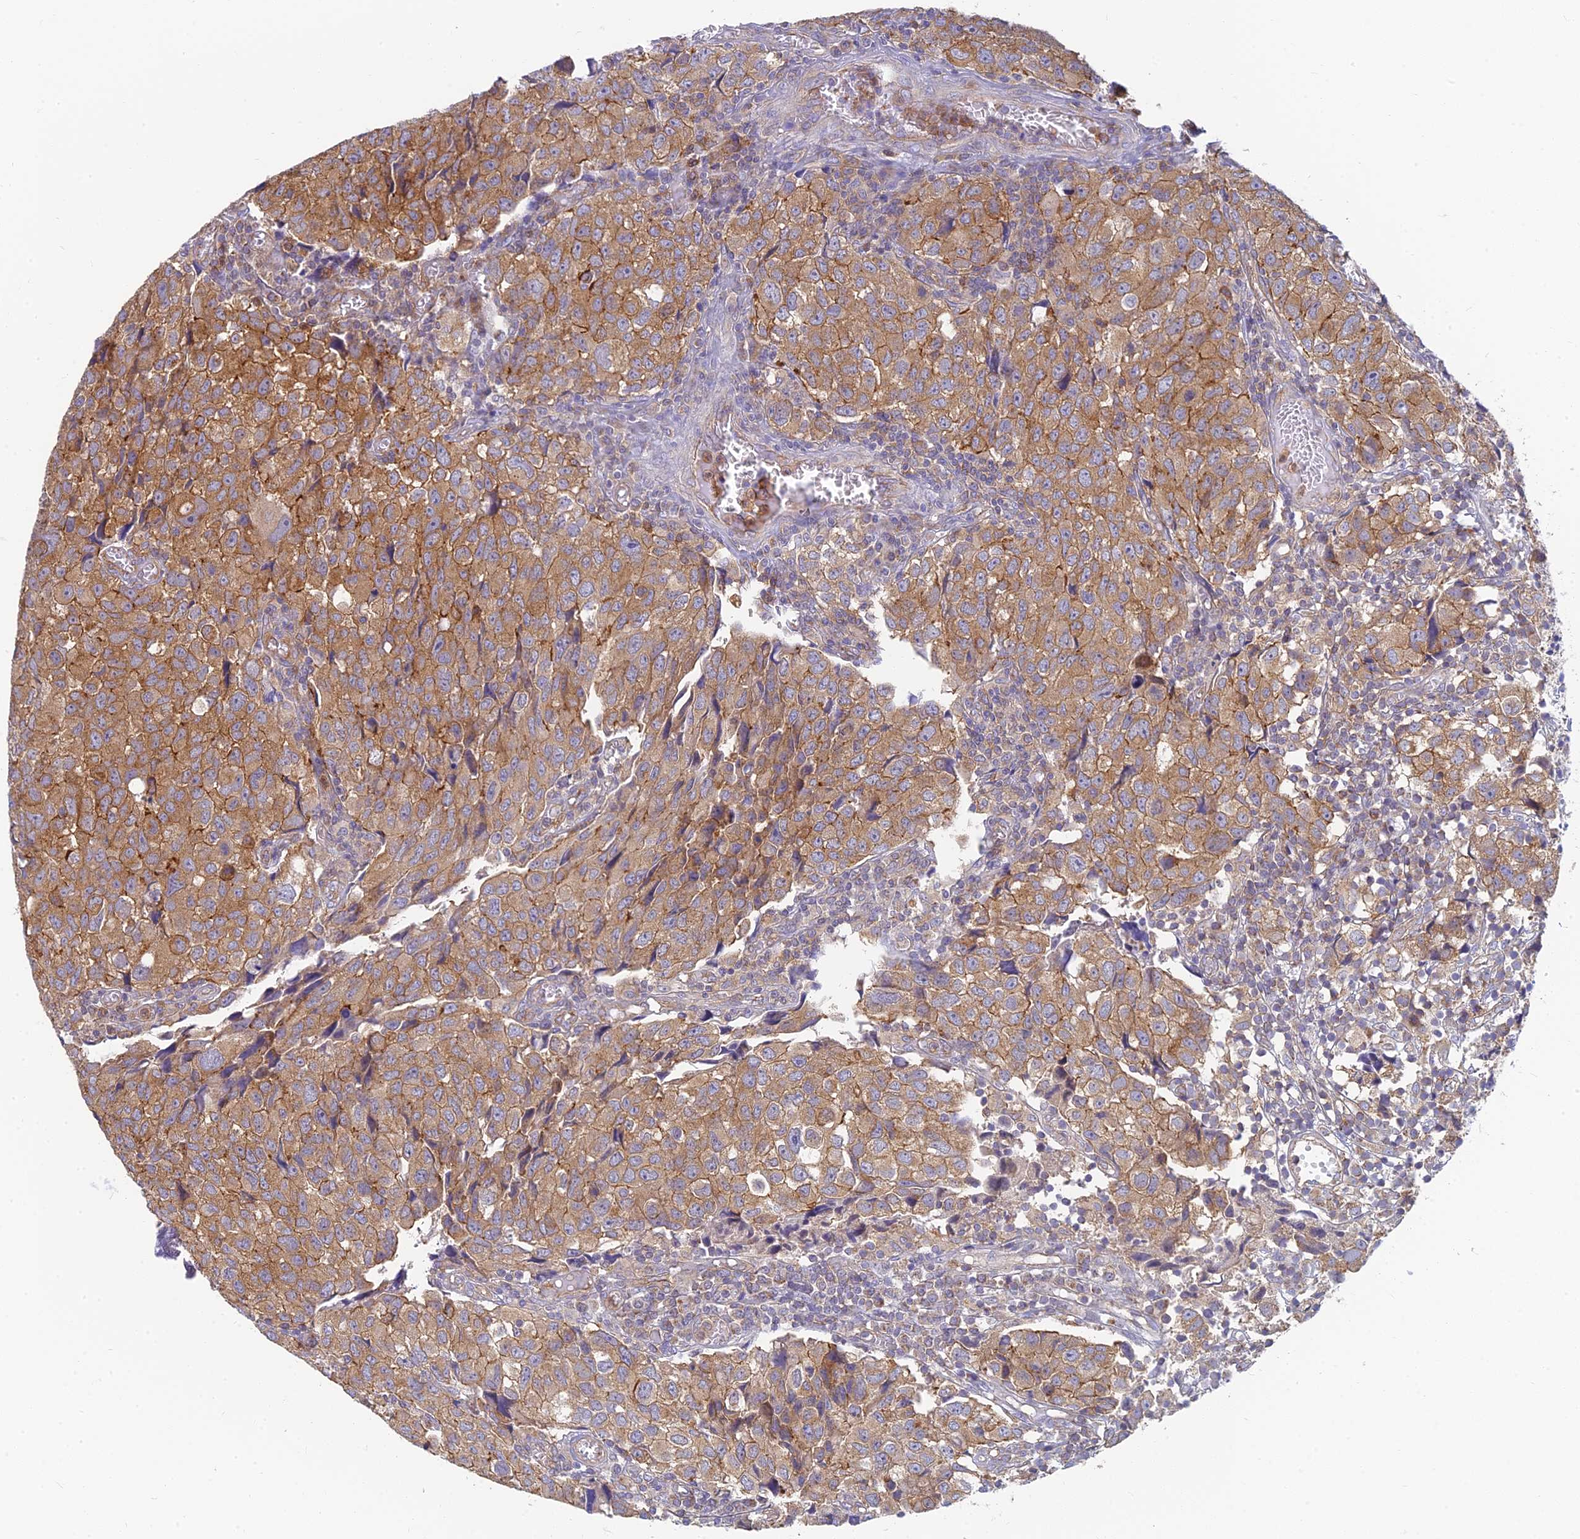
{"staining": {"intensity": "moderate", "quantity": ">75%", "location": "cytoplasmic/membranous"}, "tissue": "urothelial cancer", "cell_type": "Tumor cells", "image_type": "cancer", "snomed": [{"axis": "morphology", "description": "Urothelial carcinoma, High grade"}, {"axis": "topography", "description": "Urinary bladder"}], "caption": "IHC (DAB (3,3'-diaminobenzidine)) staining of human urothelial cancer exhibits moderate cytoplasmic/membranous protein expression in approximately >75% of tumor cells.", "gene": "STRN4", "patient": {"sex": "female", "age": 75}}